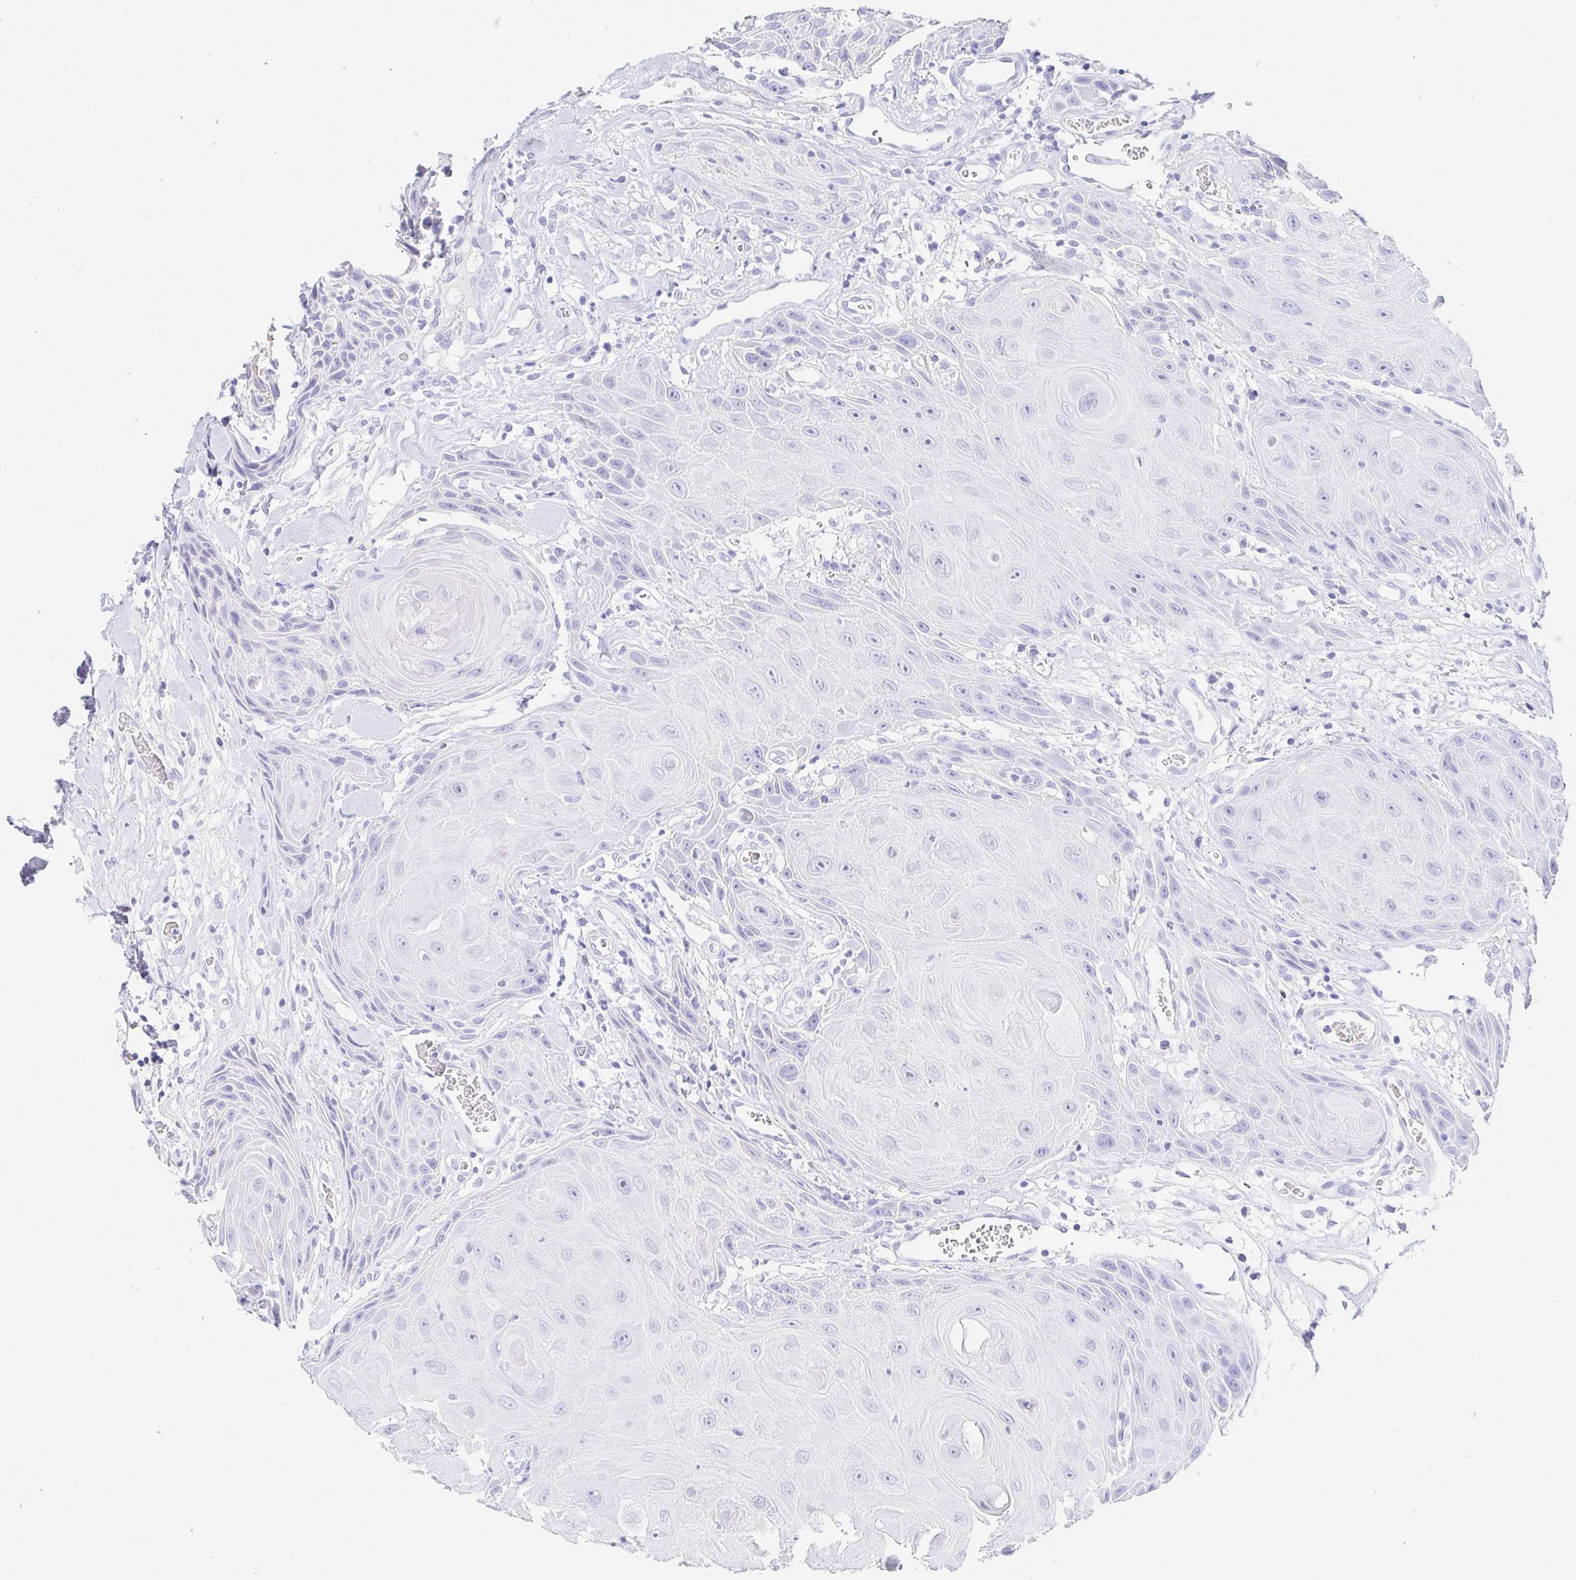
{"staining": {"intensity": "negative", "quantity": "none", "location": "none"}, "tissue": "head and neck cancer", "cell_type": "Tumor cells", "image_type": "cancer", "snomed": [{"axis": "morphology", "description": "Squamous cell carcinoma, NOS"}, {"axis": "topography", "description": "Oral tissue"}, {"axis": "topography", "description": "Head-Neck"}], "caption": "IHC micrograph of neoplastic tissue: human head and neck squamous cell carcinoma stained with DAB (3,3'-diaminobenzidine) exhibits no significant protein staining in tumor cells.", "gene": "PPP1R1B", "patient": {"sex": "male", "age": 49}}